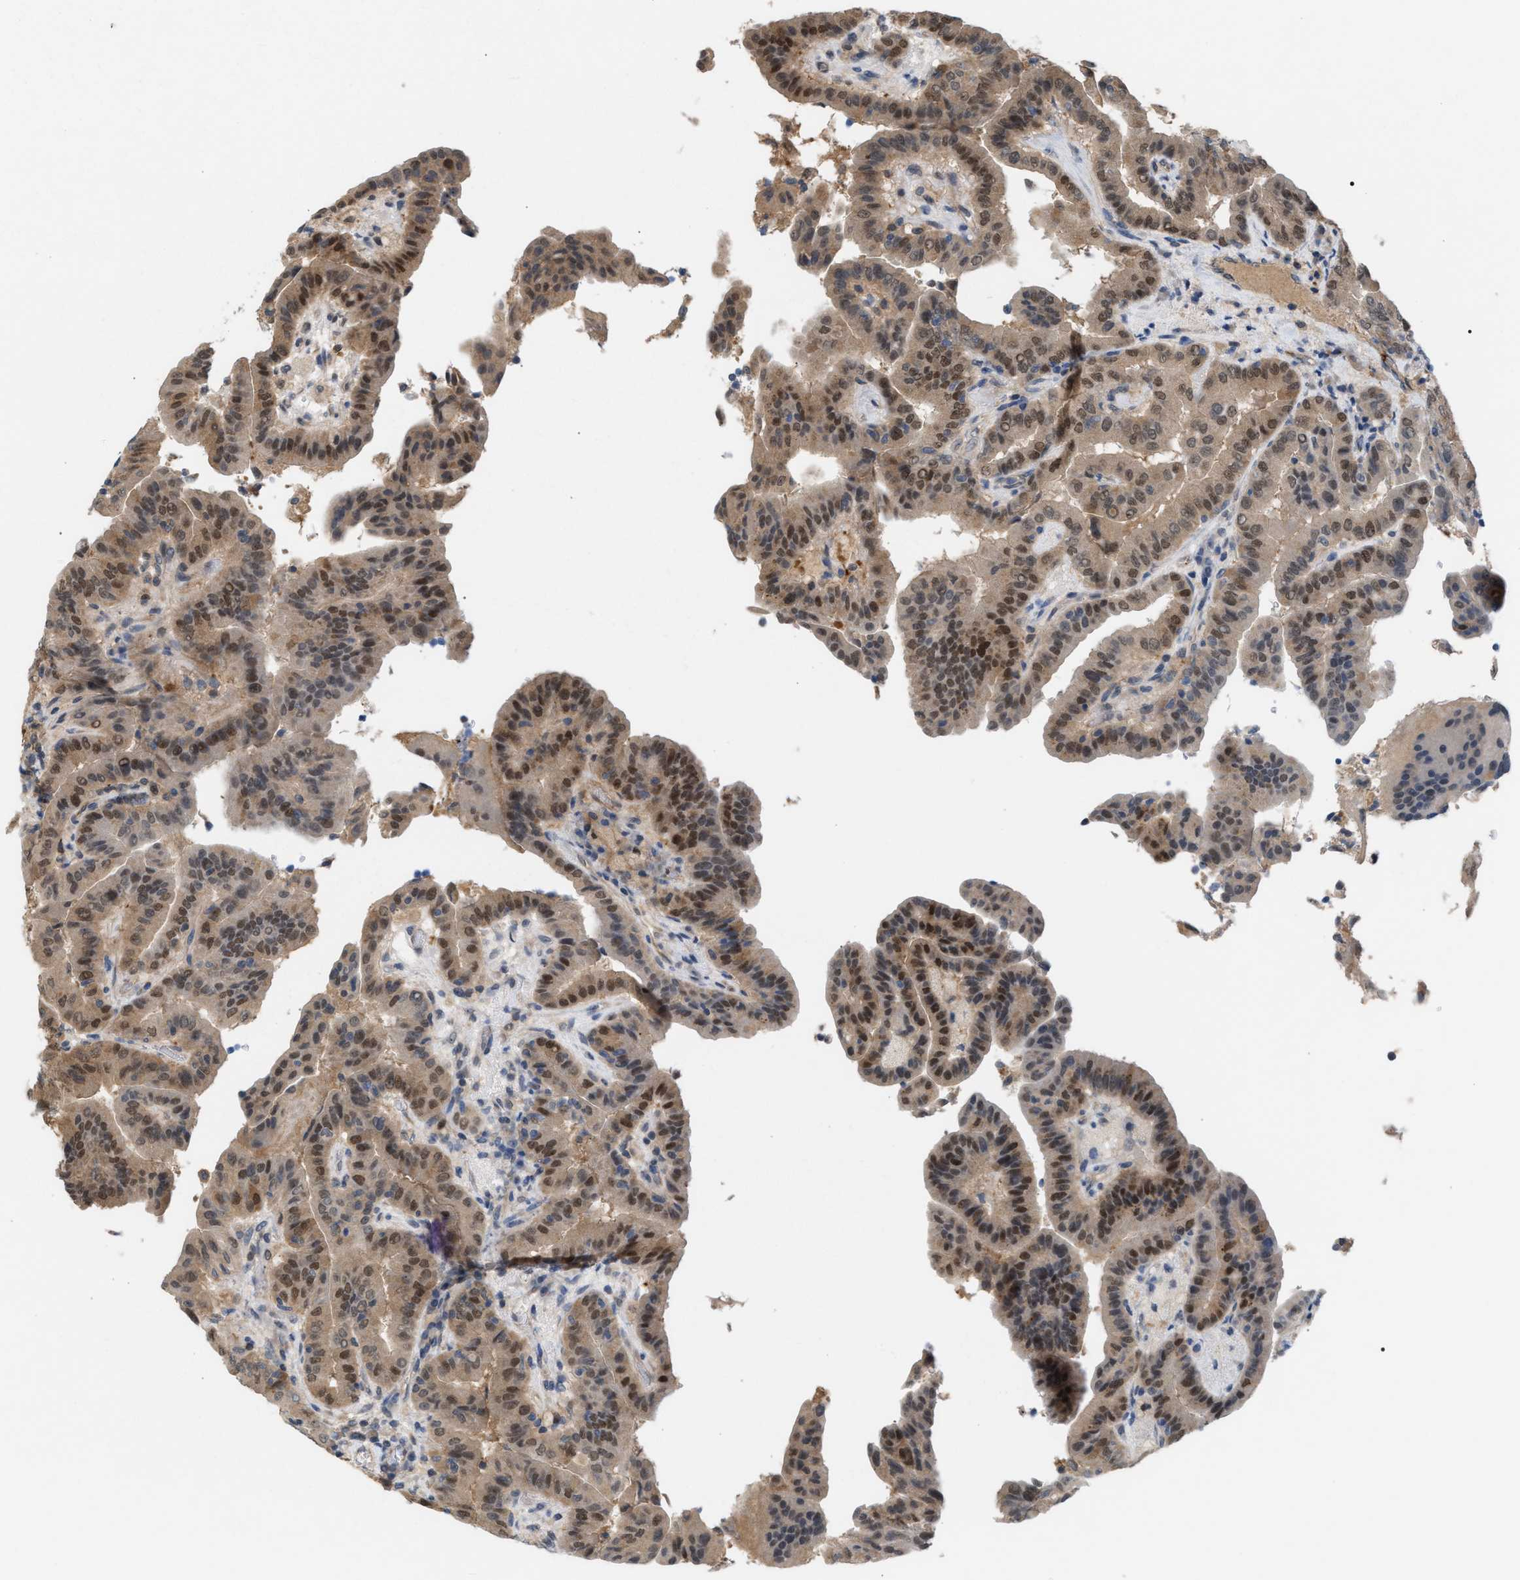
{"staining": {"intensity": "moderate", "quantity": ">75%", "location": "cytoplasmic/membranous,nuclear"}, "tissue": "thyroid cancer", "cell_type": "Tumor cells", "image_type": "cancer", "snomed": [{"axis": "morphology", "description": "Papillary adenocarcinoma, NOS"}, {"axis": "topography", "description": "Thyroid gland"}], "caption": "This is a micrograph of immunohistochemistry (IHC) staining of thyroid cancer (papillary adenocarcinoma), which shows moderate positivity in the cytoplasmic/membranous and nuclear of tumor cells.", "gene": "GLOD4", "patient": {"sex": "male", "age": 33}}